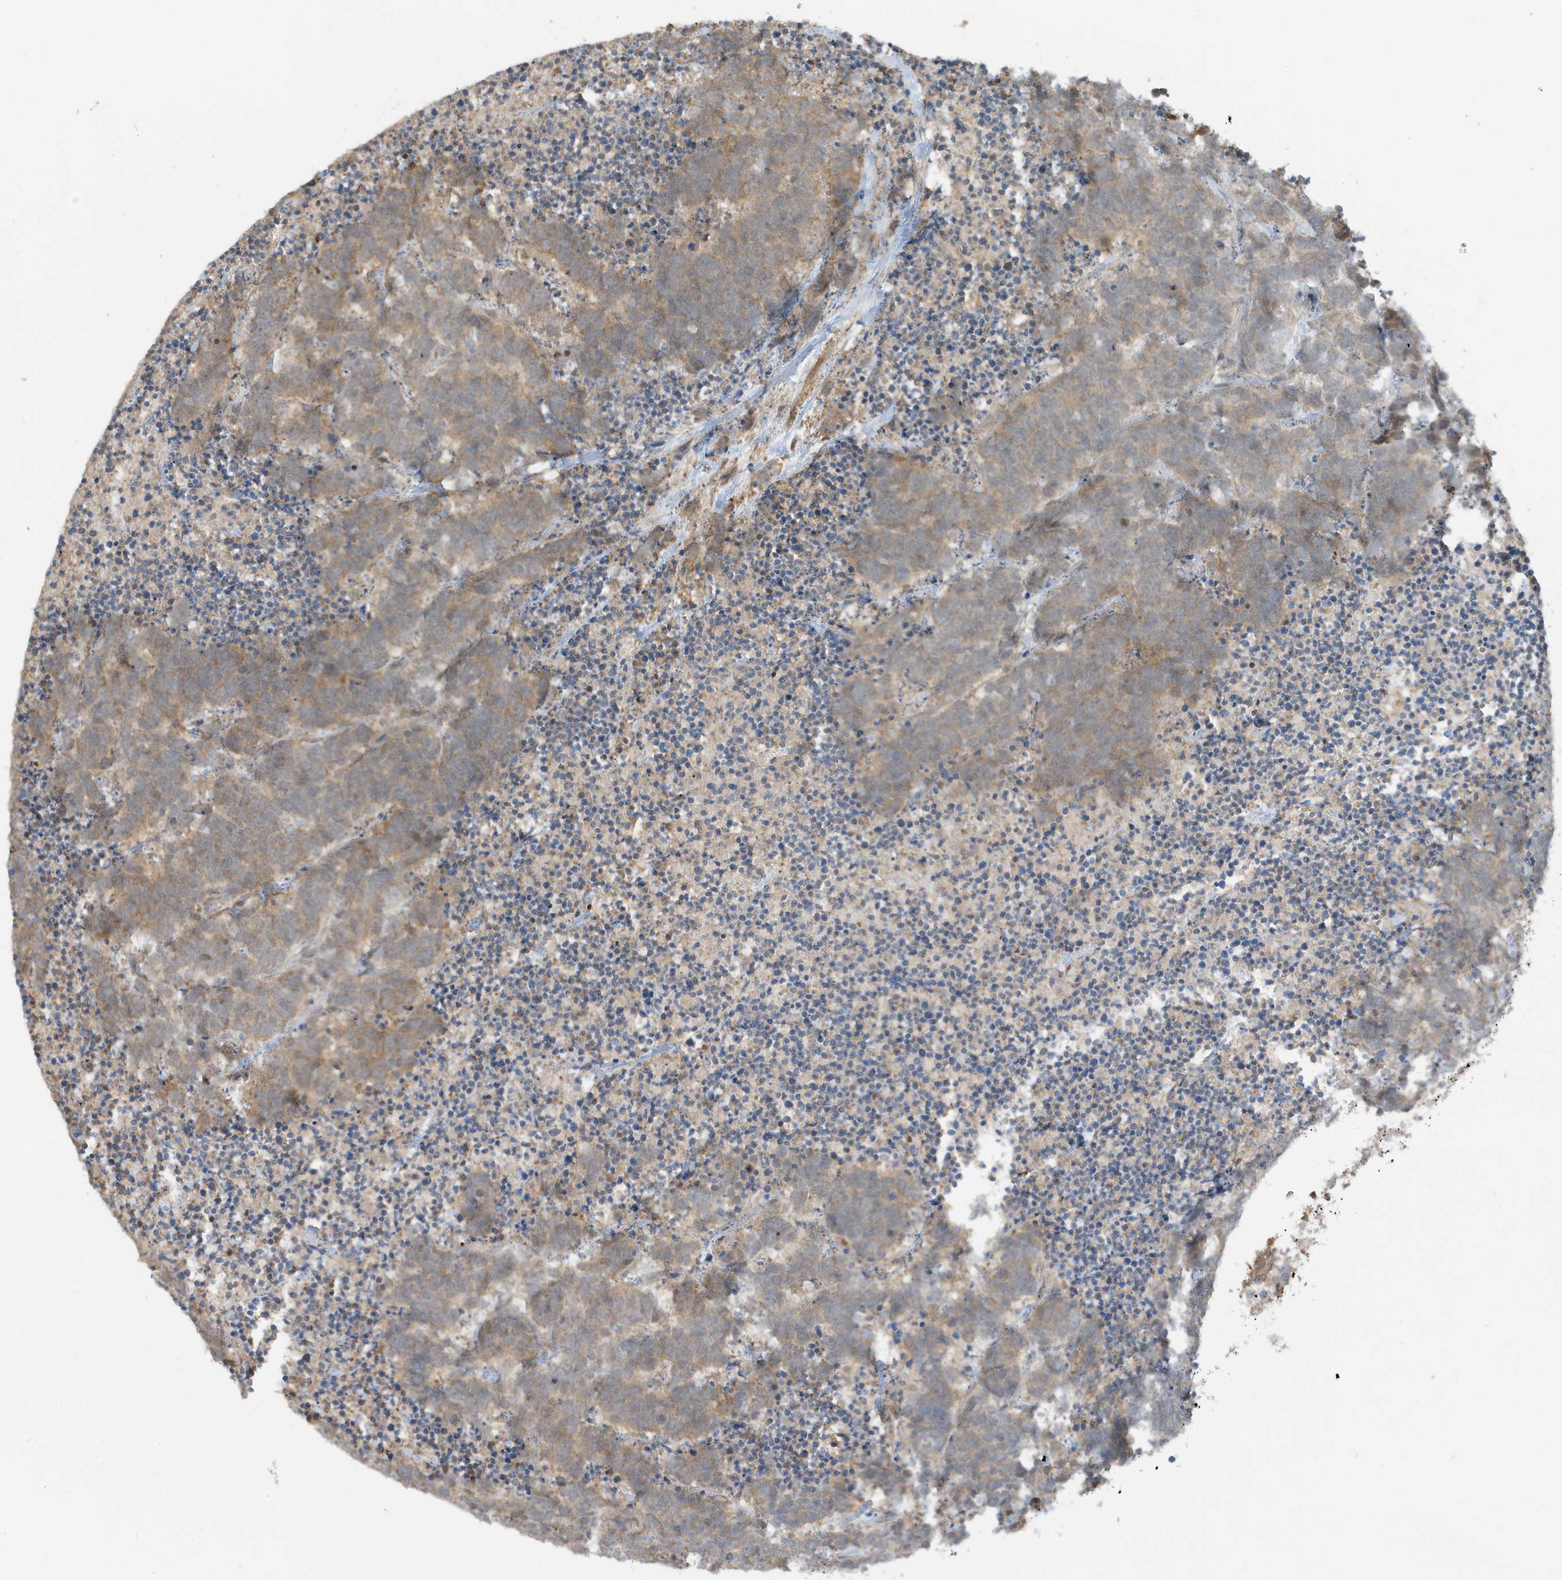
{"staining": {"intensity": "weak", "quantity": ">75%", "location": "cytoplasmic/membranous"}, "tissue": "carcinoid", "cell_type": "Tumor cells", "image_type": "cancer", "snomed": [{"axis": "morphology", "description": "Carcinoma, NOS"}, {"axis": "morphology", "description": "Carcinoid, malignant, NOS"}, {"axis": "topography", "description": "Urinary bladder"}], "caption": "Tumor cells display low levels of weak cytoplasmic/membranous positivity in approximately >75% of cells in human carcinoid. The staining was performed using DAB, with brown indicating positive protein expression. Nuclei are stained blue with hematoxylin.", "gene": "PRRT3", "patient": {"sex": "male", "age": 57}}